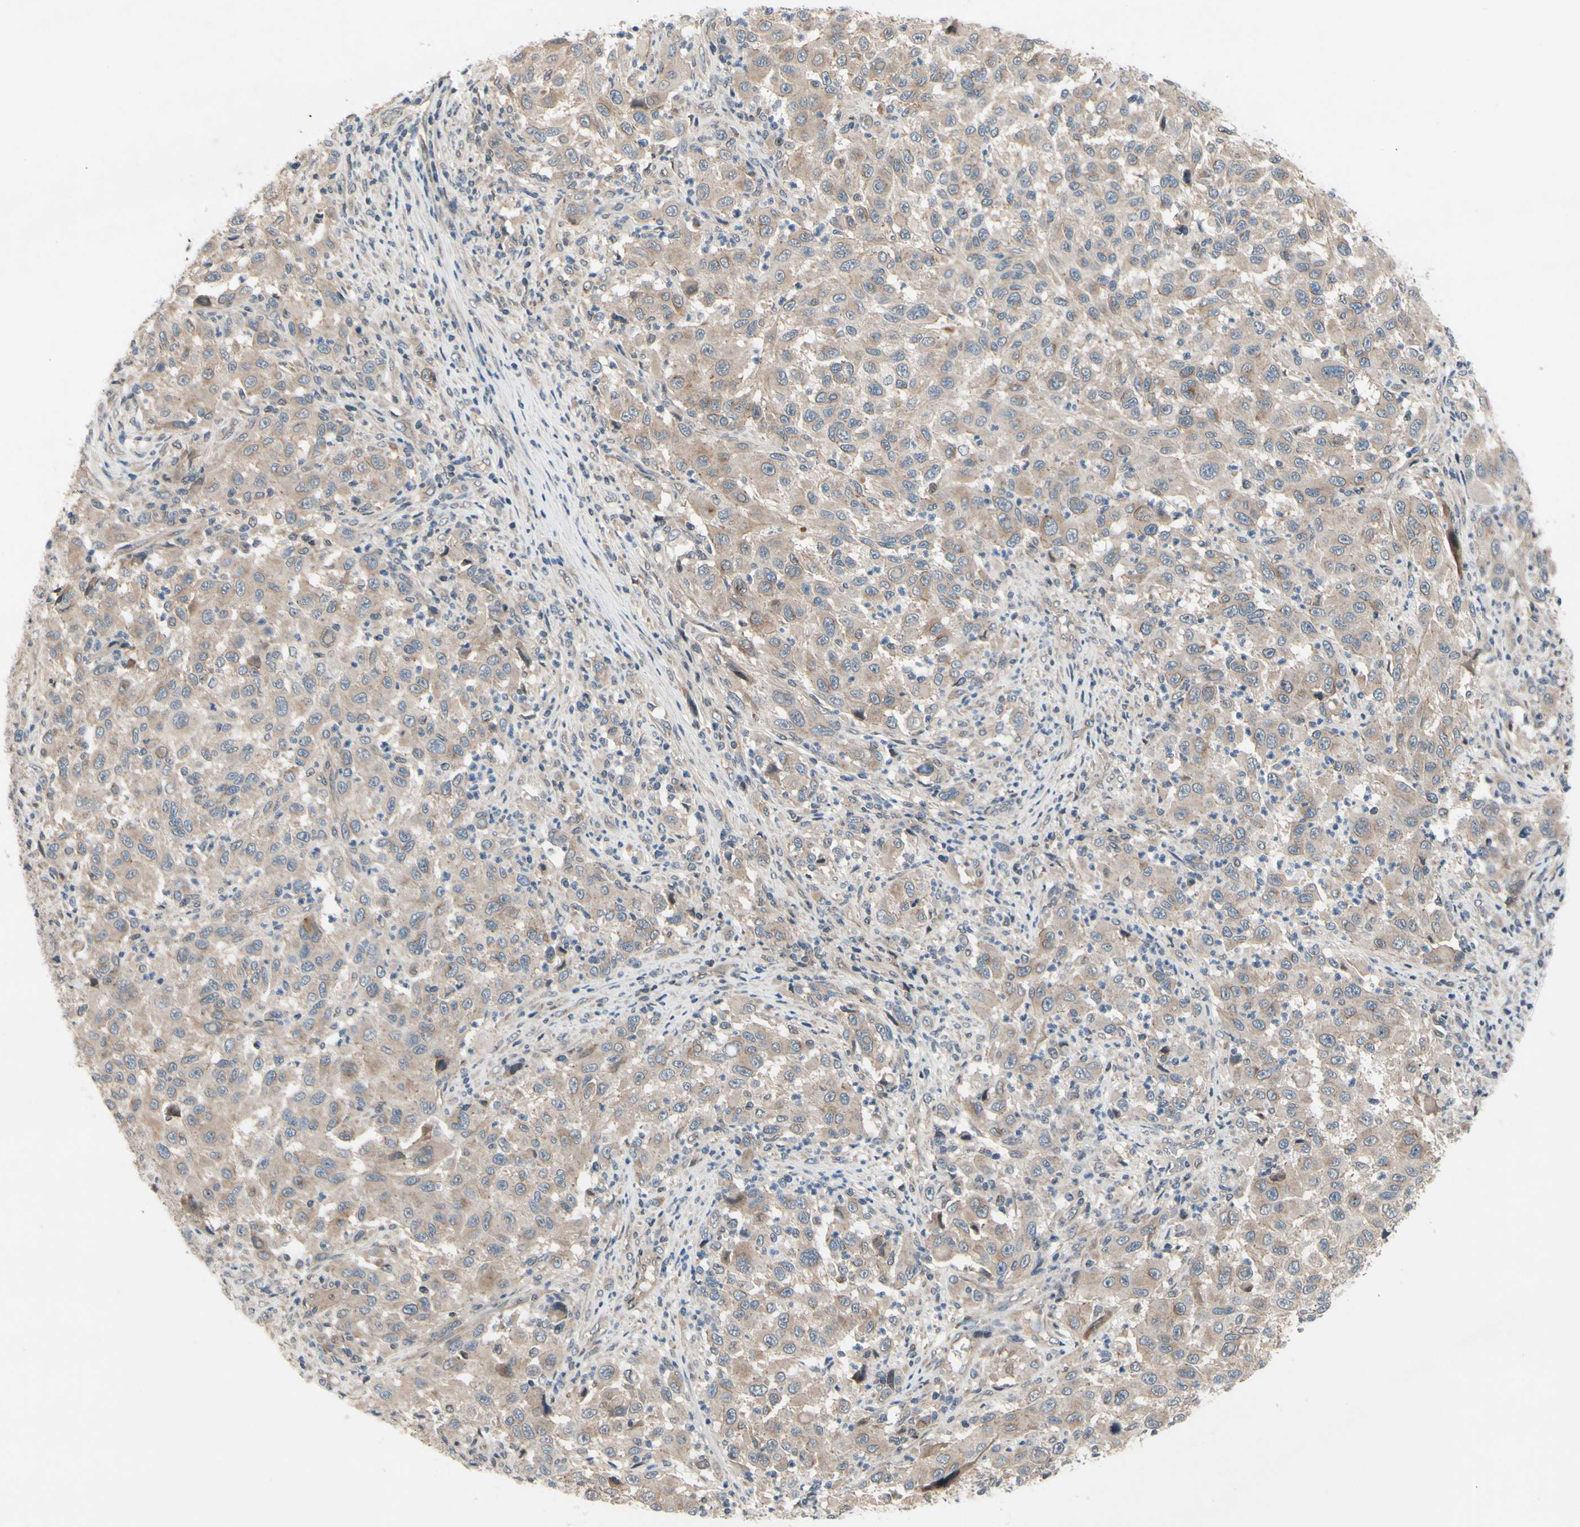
{"staining": {"intensity": "weak", "quantity": ">75%", "location": "cytoplasmic/membranous"}, "tissue": "melanoma", "cell_type": "Tumor cells", "image_type": "cancer", "snomed": [{"axis": "morphology", "description": "Malignant melanoma, Metastatic site"}, {"axis": "topography", "description": "Lymph node"}], "caption": "Weak cytoplasmic/membranous expression is seen in about >75% of tumor cells in malignant melanoma (metastatic site). The staining was performed using DAB (3,3'-diaminobenzidine) to visualize the protein expression in brown, while the nuclei were stained in blue with hematoxylin (Magnification: 20x).", "gene": "ICAM5", "patient": {"sex": "male", "age": 61}}